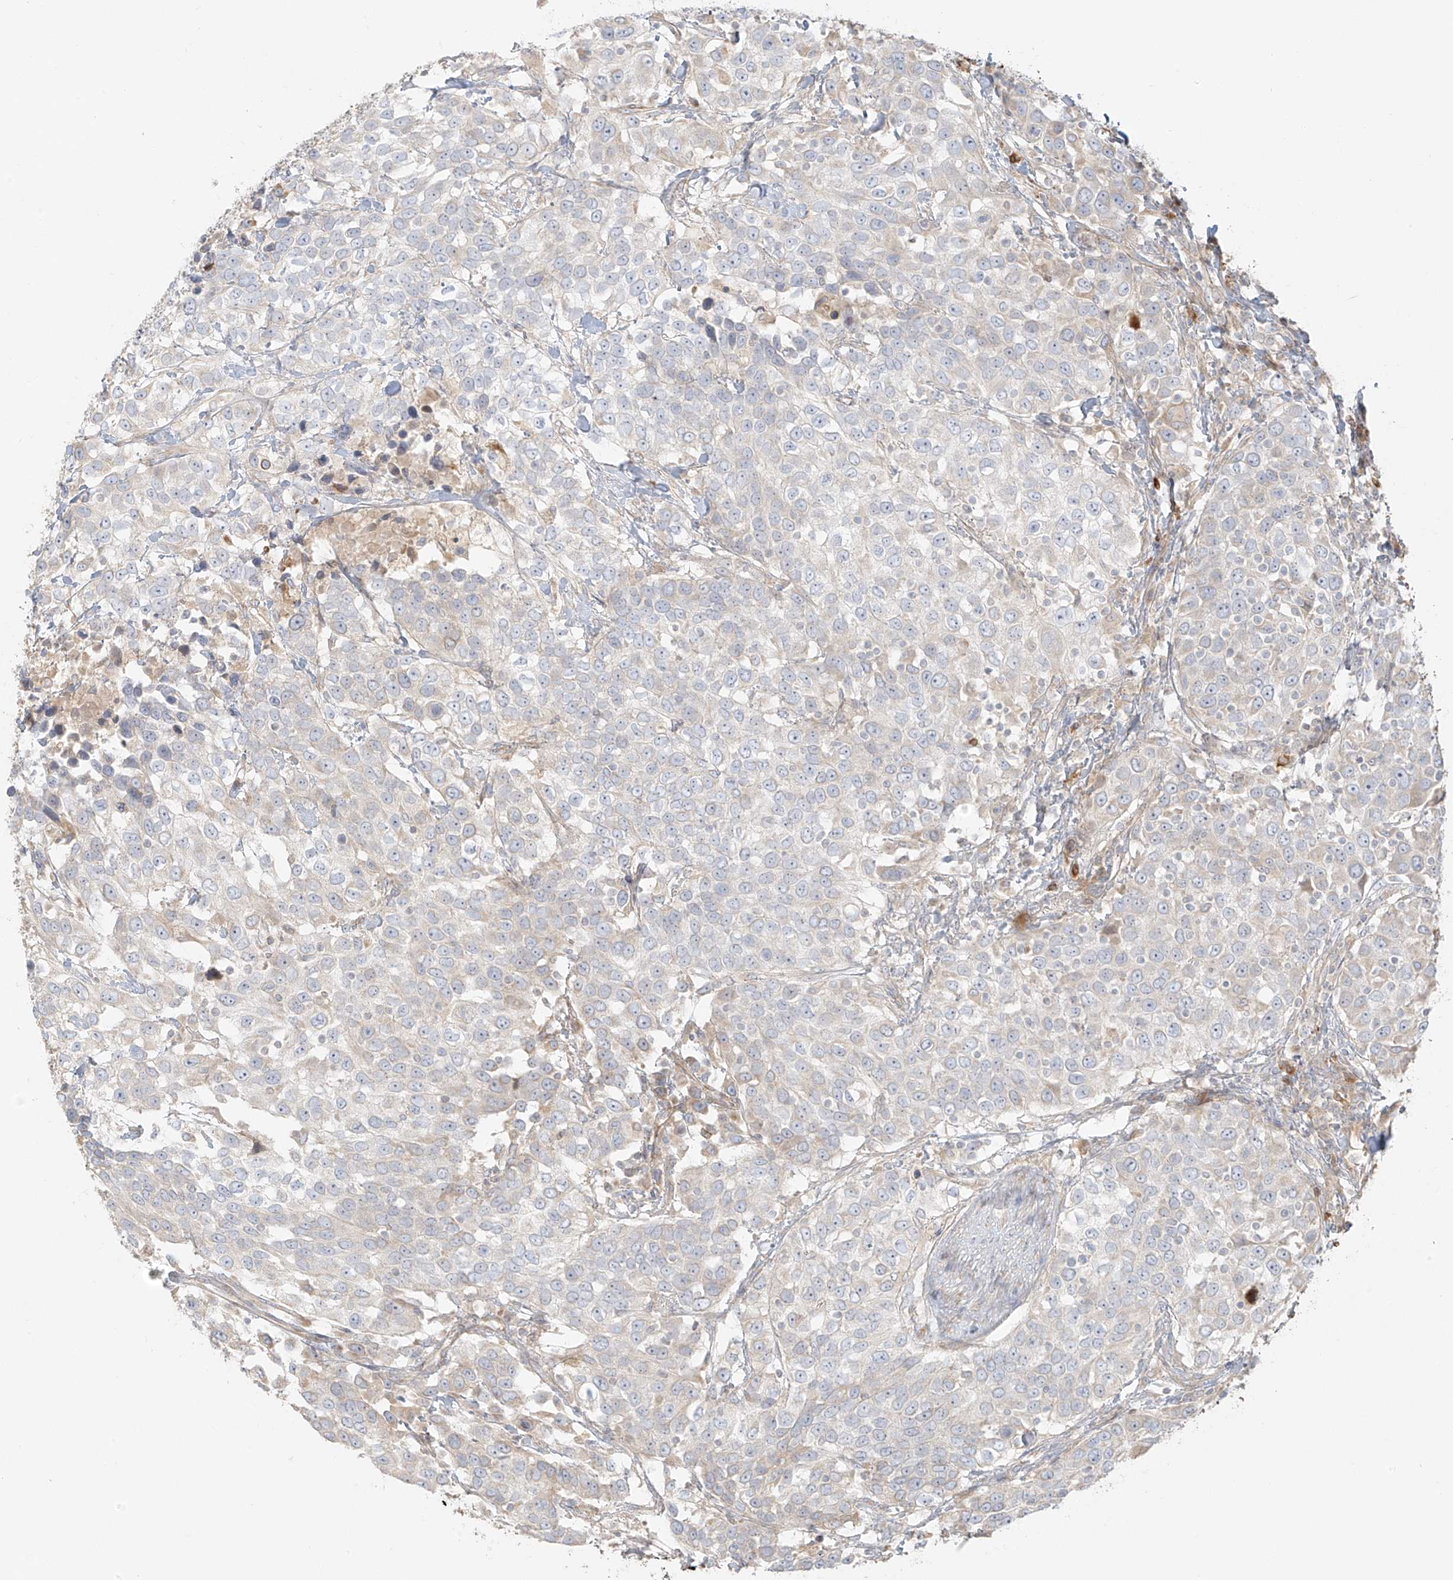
{"staining": {"intensity": "negative", "quantity": "none", "location": "none"}, "tissue": "urothelial cancer", "cell_type": "Tumor cells", "image_type": "cancer", "snomed": [{"axis": "morphology", "description": "Urothelial carcinoma, High grade"}, {"axis": "topography", "description": "Urinary bladder"}], "caption": "This is a image of IHC staining of urothelial cancer, which shows no expression in tumor cells. The staining was performed using DAB to visualize the protein expression in brown, while the nuclei were stained in blue with hematoxylin (Magnification: 20x).", "gene": "MIPEP", "patient": {"sex": "female", "age": 80}}